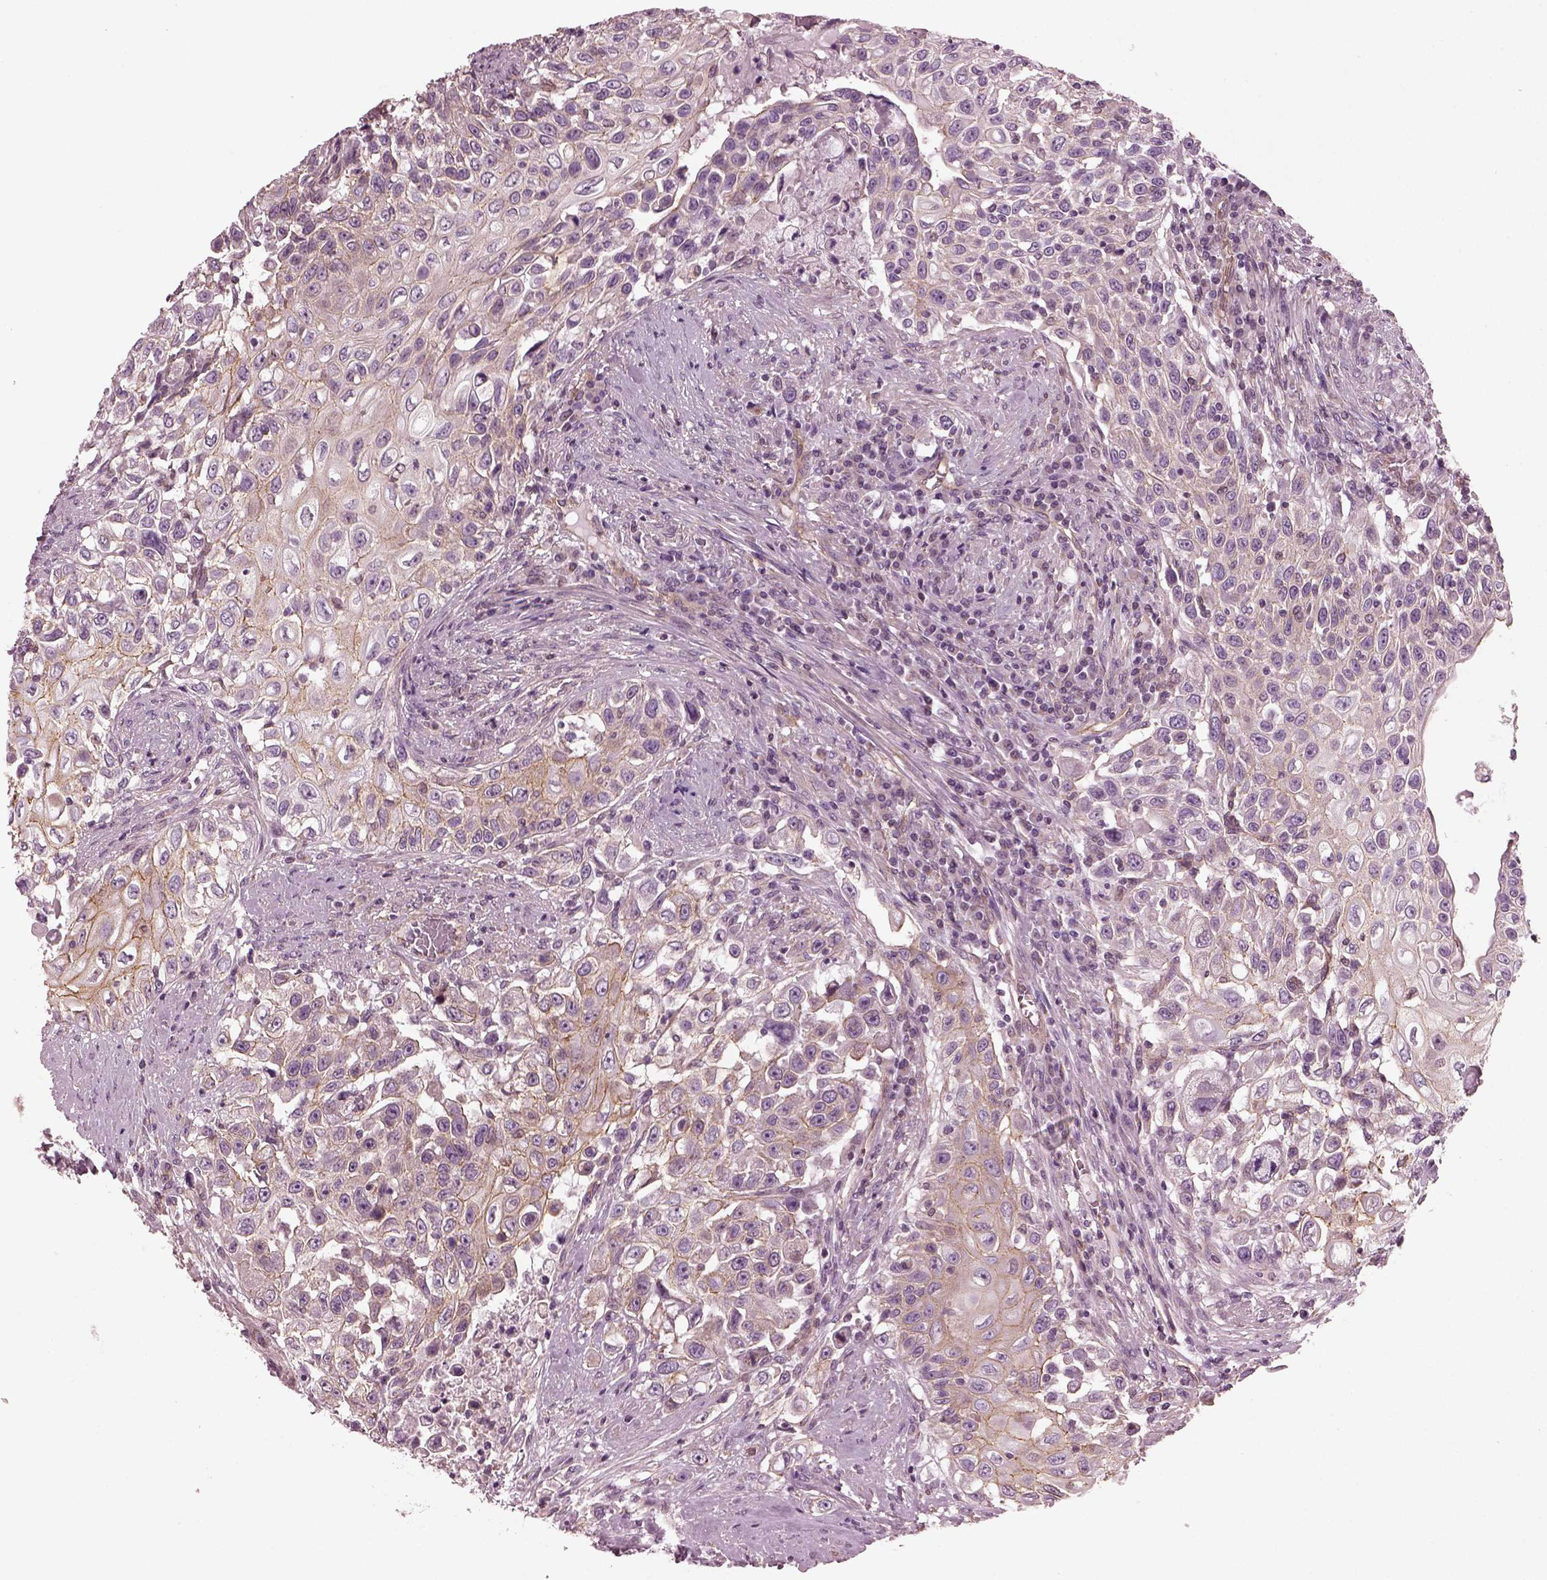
{"staining": {"intensity": "moderate", "quantity": ">75%", "location": "cytoplasmic/membranous"}, "tissue": "urothelial cancer", "cell_type": "Tumor cells", "image_type": "cancer", "snomed": [{"axis": "morphology", "description": "Urothelial carcinoma, High grade"}, {"axis": "topography", "description": "Urinary bladder"}], "caption": "Moderate cytoplasmic/membranous expression is seen in about >75% of tumor cells in urothelial cancer.", "gene": "ODAD1", "patient": {"sex": "female", "age": 56}}